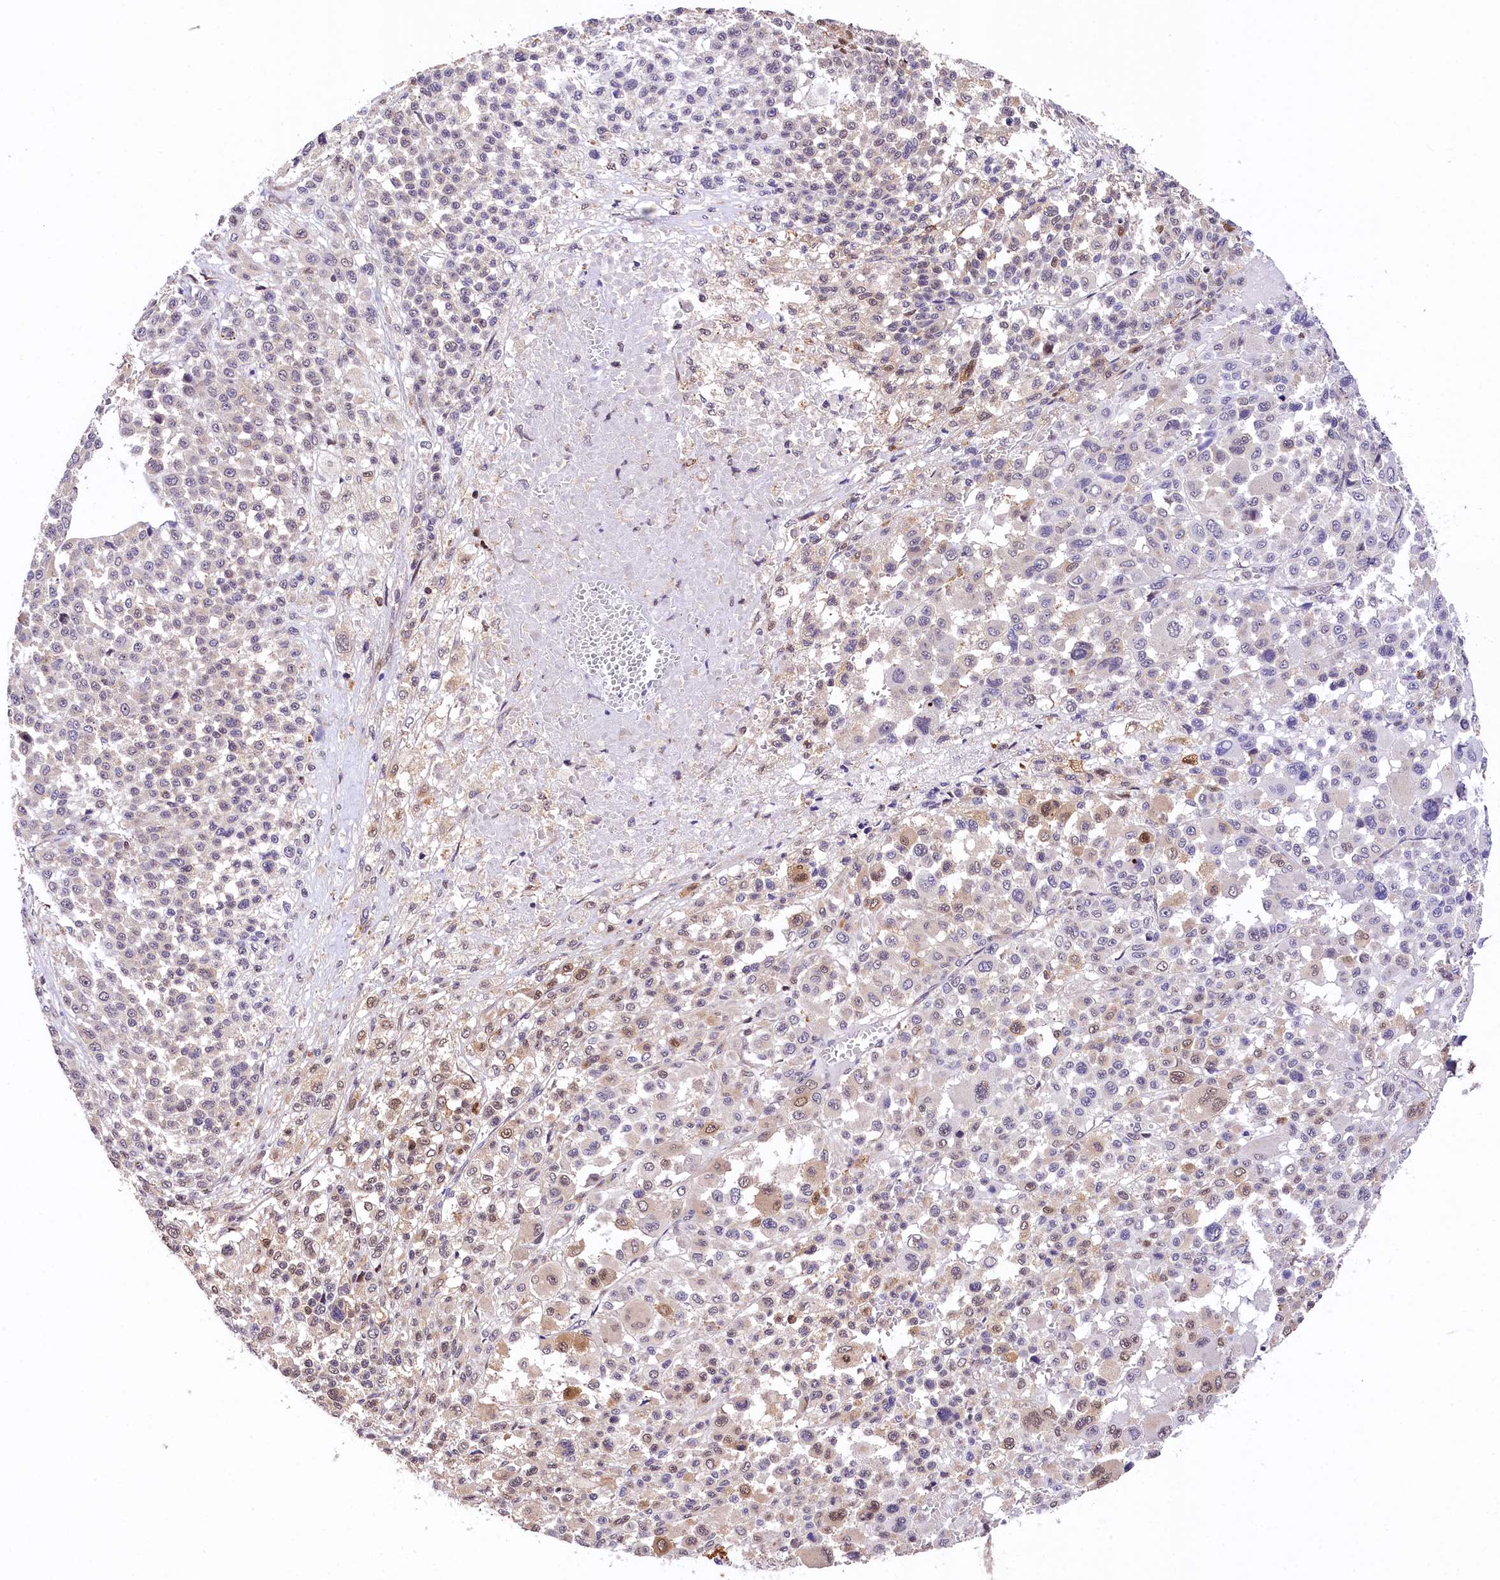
{"staining": {"intensity": "moderate", "quantity": "<25%", "location": "cytoplasmic/membranous,nuclear"}, "tissue": "melanoma", "cell_type": "Tumor cells", "image_type": "cancer", "snomed": [{"axis": "morphology", "description": "Malignant melanoma, Metastatic site"}, {"axis": "topography", "description": "Skin"}], "caption": "About <25% of tumor cells in melanoma show moderate cytoplasmic/membranous and nuclear protein positivity as visualized by brown immunohistochemical staining.", "gene": "CHORDC1", "patient": {"sex": "female", "age": 74}}